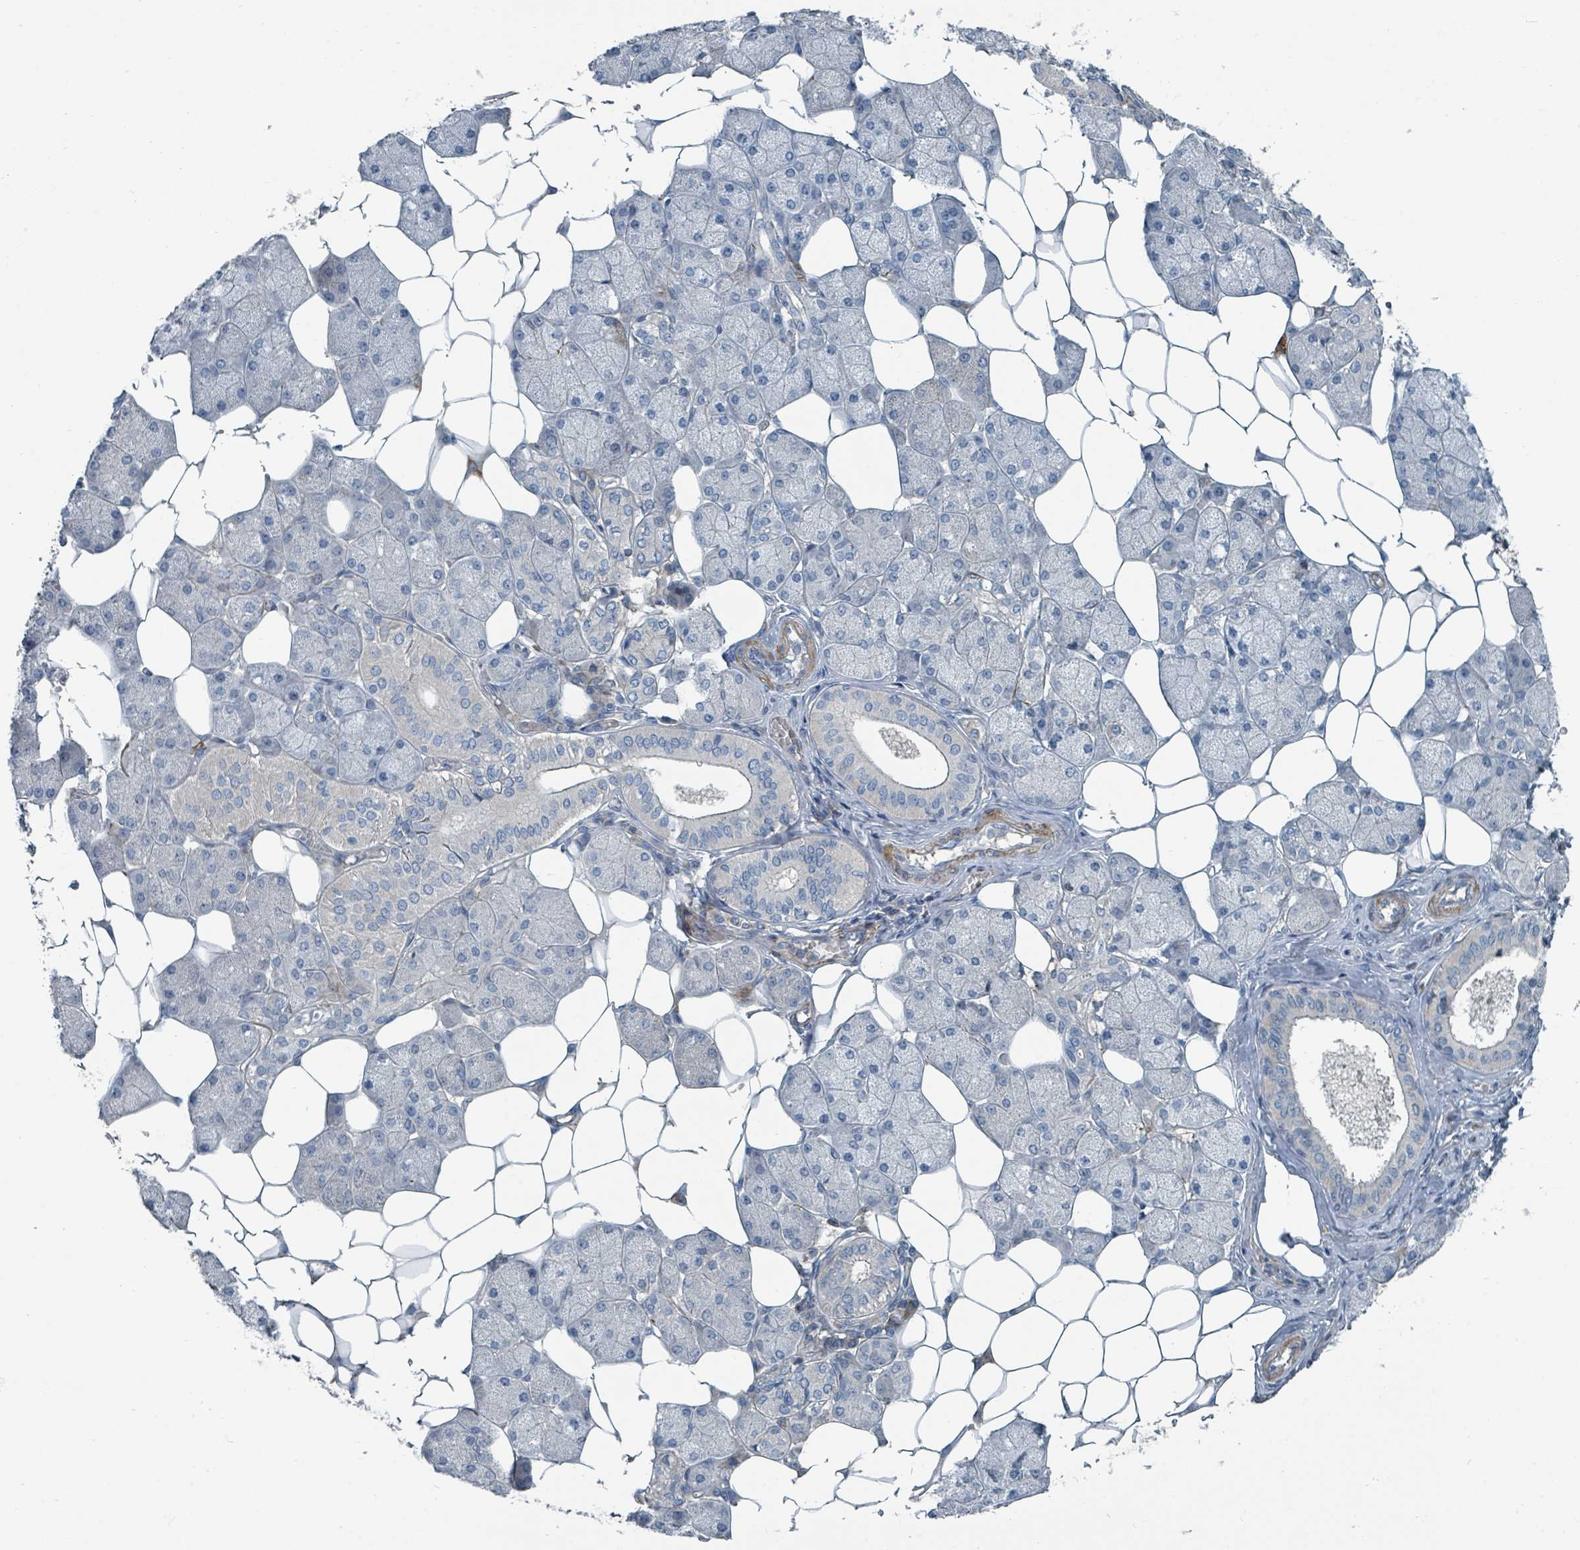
{"staining": {"intensity": "weak", "quantity": "<25%", "location": "cytoplasmic/membranous"}, "tissue": "salivary gland", "cell_type": "Glandular cells", "image_type": "normal", "snomed": [{"axis": "morphology", "description": "Squamous cell carcinoma, NOS"}, {"axis": "topography", "description": "Skin"}, {"axis": "topography", "description": "Head-Neck"}], "caption": "Protein analysis of benign salivary gland shows no significant positivity in glandular cells. The staining was performed using DAB to visualize the protein expression in brown, while the nuclei were stained in blue with hematoxylin (Magnification: 20x).", "gene": "SLC44A5", "patient": {"sex": "male", "age": 80}}